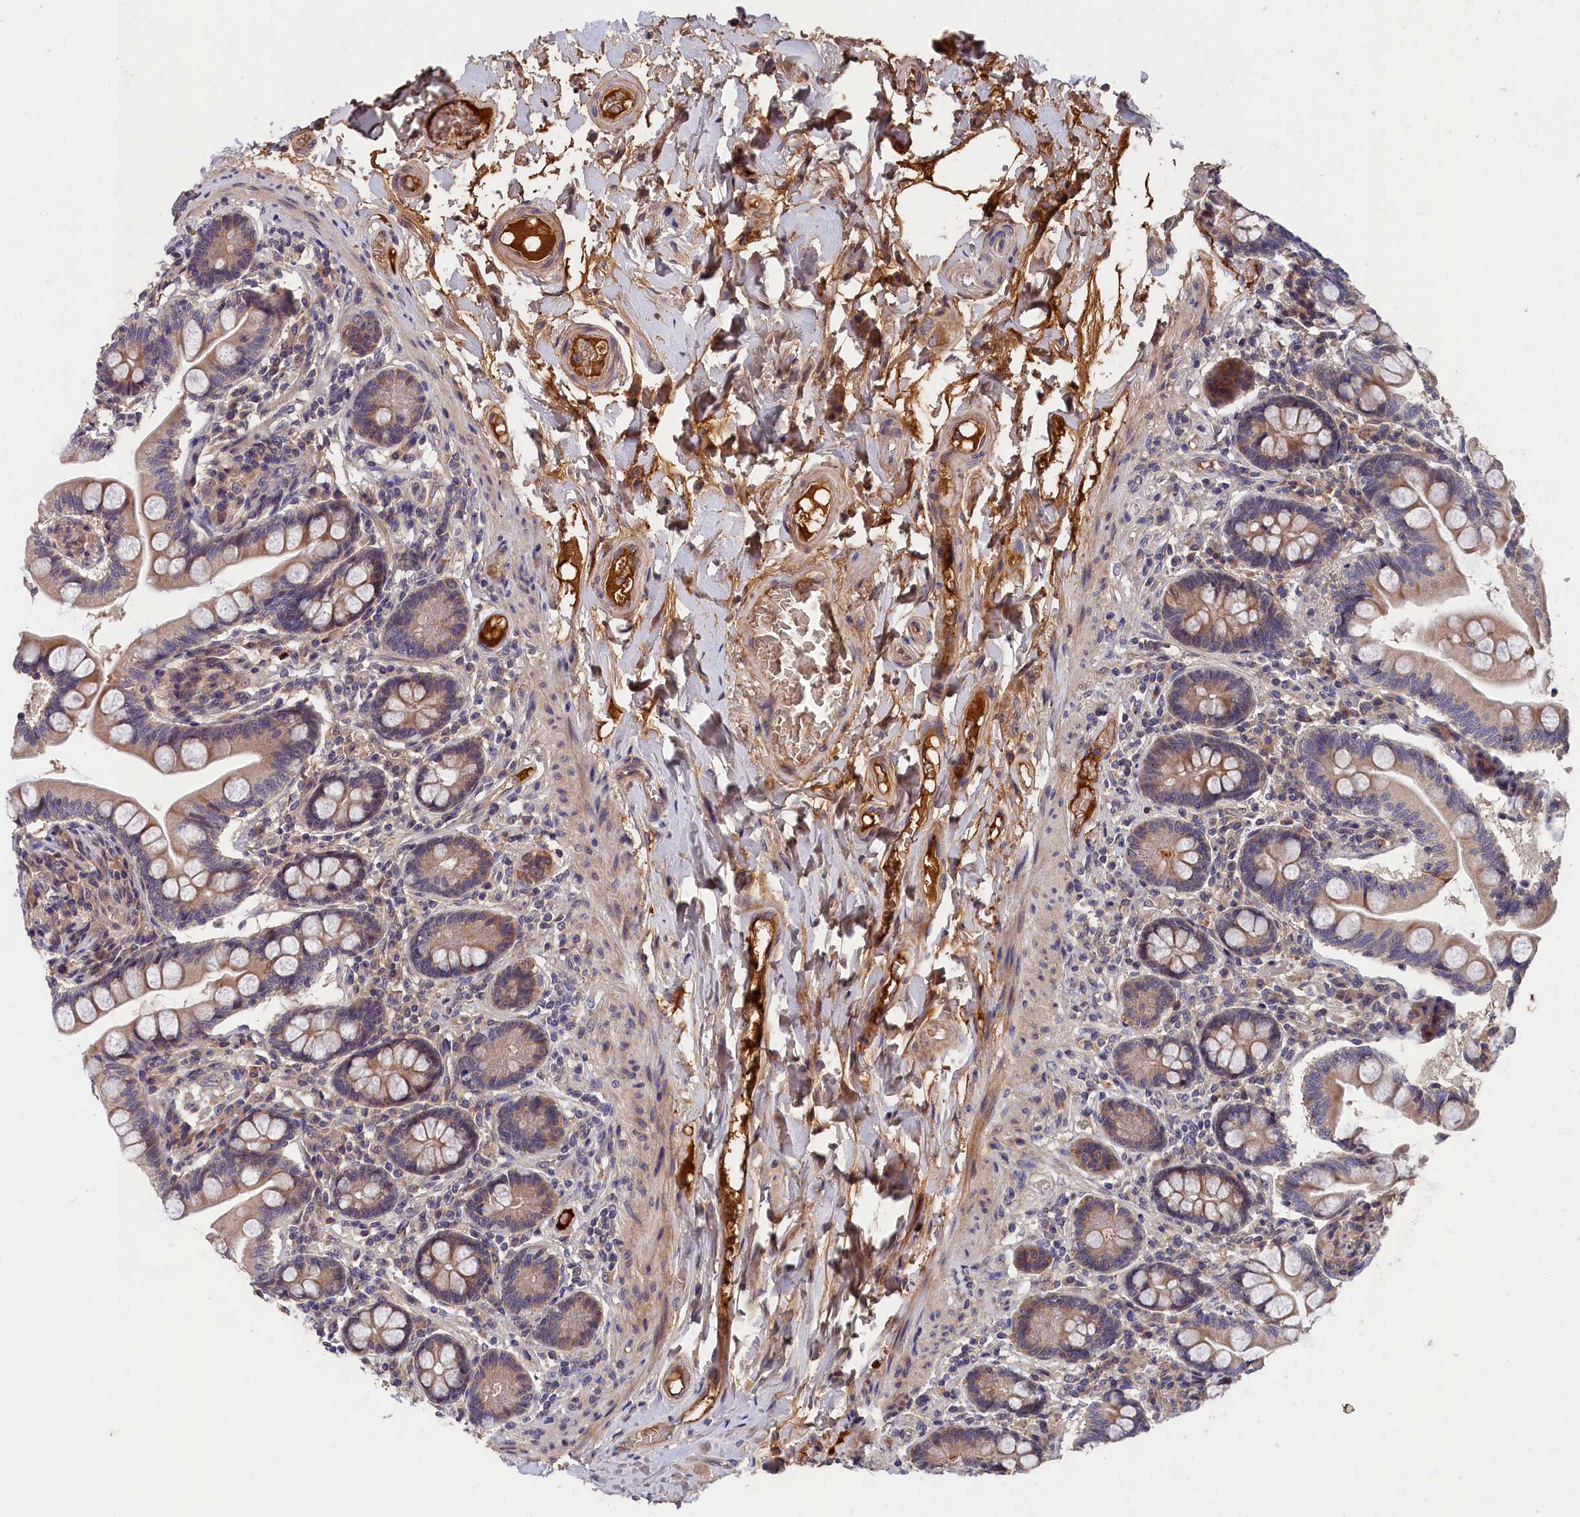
{"staining": {"intensity": "strong", "quantity": "25%-75%", "location": "cytoplasmic/membranous"}, "tissue": "small intestine", "cell_type": "Glandular cells", "image_type": "normal", "snomed": [{"axis": "morphology", "description": "Normal tissue, NOS"}, {"axis": "topography", "description": "Small intestine"}], "caption": "Brown immunohistochemical staining in unremarkable human small intestine exhibits strong cytoplasmic/membranous staining in approximately 25%-75% of glandular cells. The staining was performed using DAB (3,3'-diaminobenzidine), with brown indicating positive protein expression. Nuclei are stained blue with hematoxylin.", "gene": "ITIH1", "patient": {"sex": "female", "age": 64}}